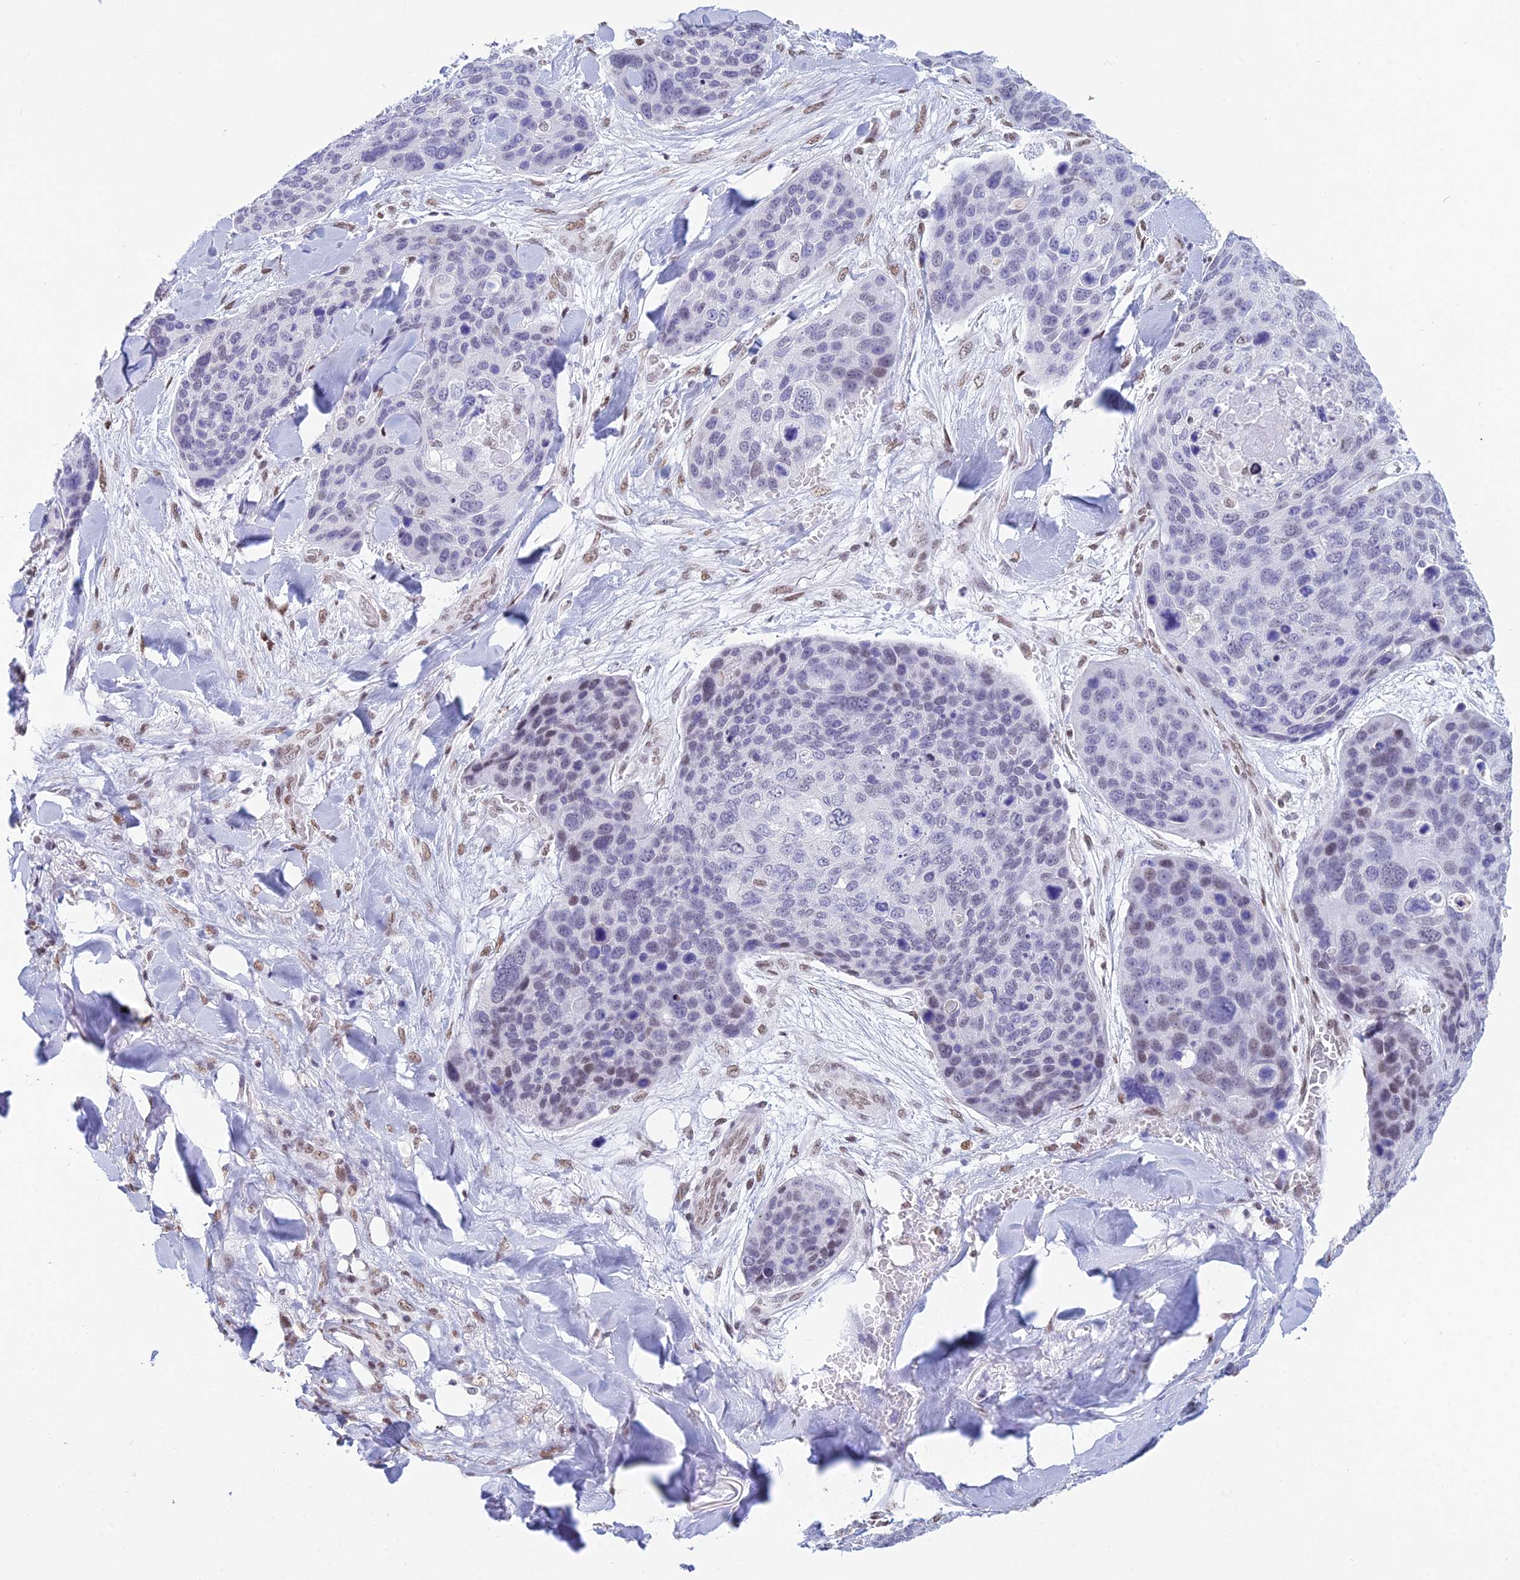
{"staining": {"intensity": "weak", "quantity": "<25%", "location": "nuclear"}, "tissue": "skin cancer", "cell_type": "Tumor cells", "image_type": "cancer", "snomed": [{"axis": "morphology", "description": "Basal cell carcinoma"}, {"axis": "topography", "description": "Skin"}], "caption": "IHC photomicrograph of neoplastic tissue: skin cancer (basal cell carcinoma) stained with DAB (3,3'-diaminobenzidine) shows no significant protein positivity in tumor cells. Brightfield microscopy of IHC stained with DAB (3,3'-diaminobenzidine) (brown) and hematoxylin (blue), captured at high magnification.", "gene": "CDC26", "patient": {"sex": "female", "age": 74}}